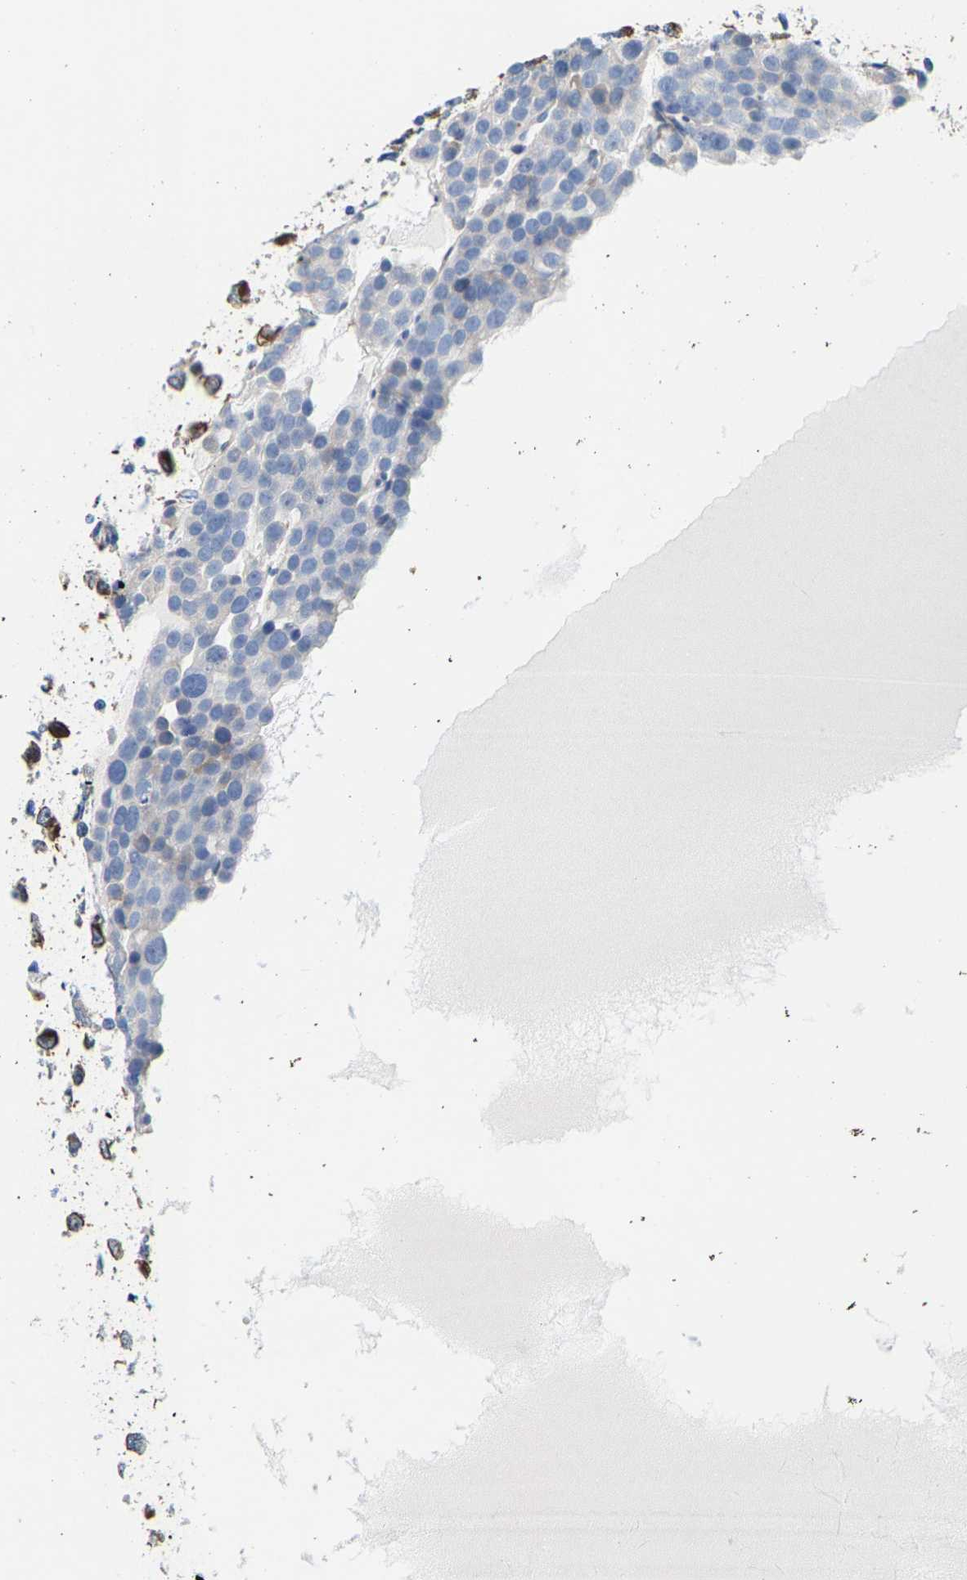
{"staining": {"intensity": "negative", "quantity": "none", "location": "none"}, "tissue": "testis cancer", "cell_type": "Tumor cells", "image_type": "cancer", "snomed": [{"axis": "morphology", "description": "Seminoma, NOS"}, {"axis": "topography", "description": "Testis"}], "caption": "Immunohistochemistry histopathology image of testis cancer stained for a protein (brown), which demonstrates no expression in tumor cells. (DAB immunohistochemistry visualized using brightfield microscopy, high magnification).", "gene": "DSCAM", "patient": {"sex": "male", "age": 71}}